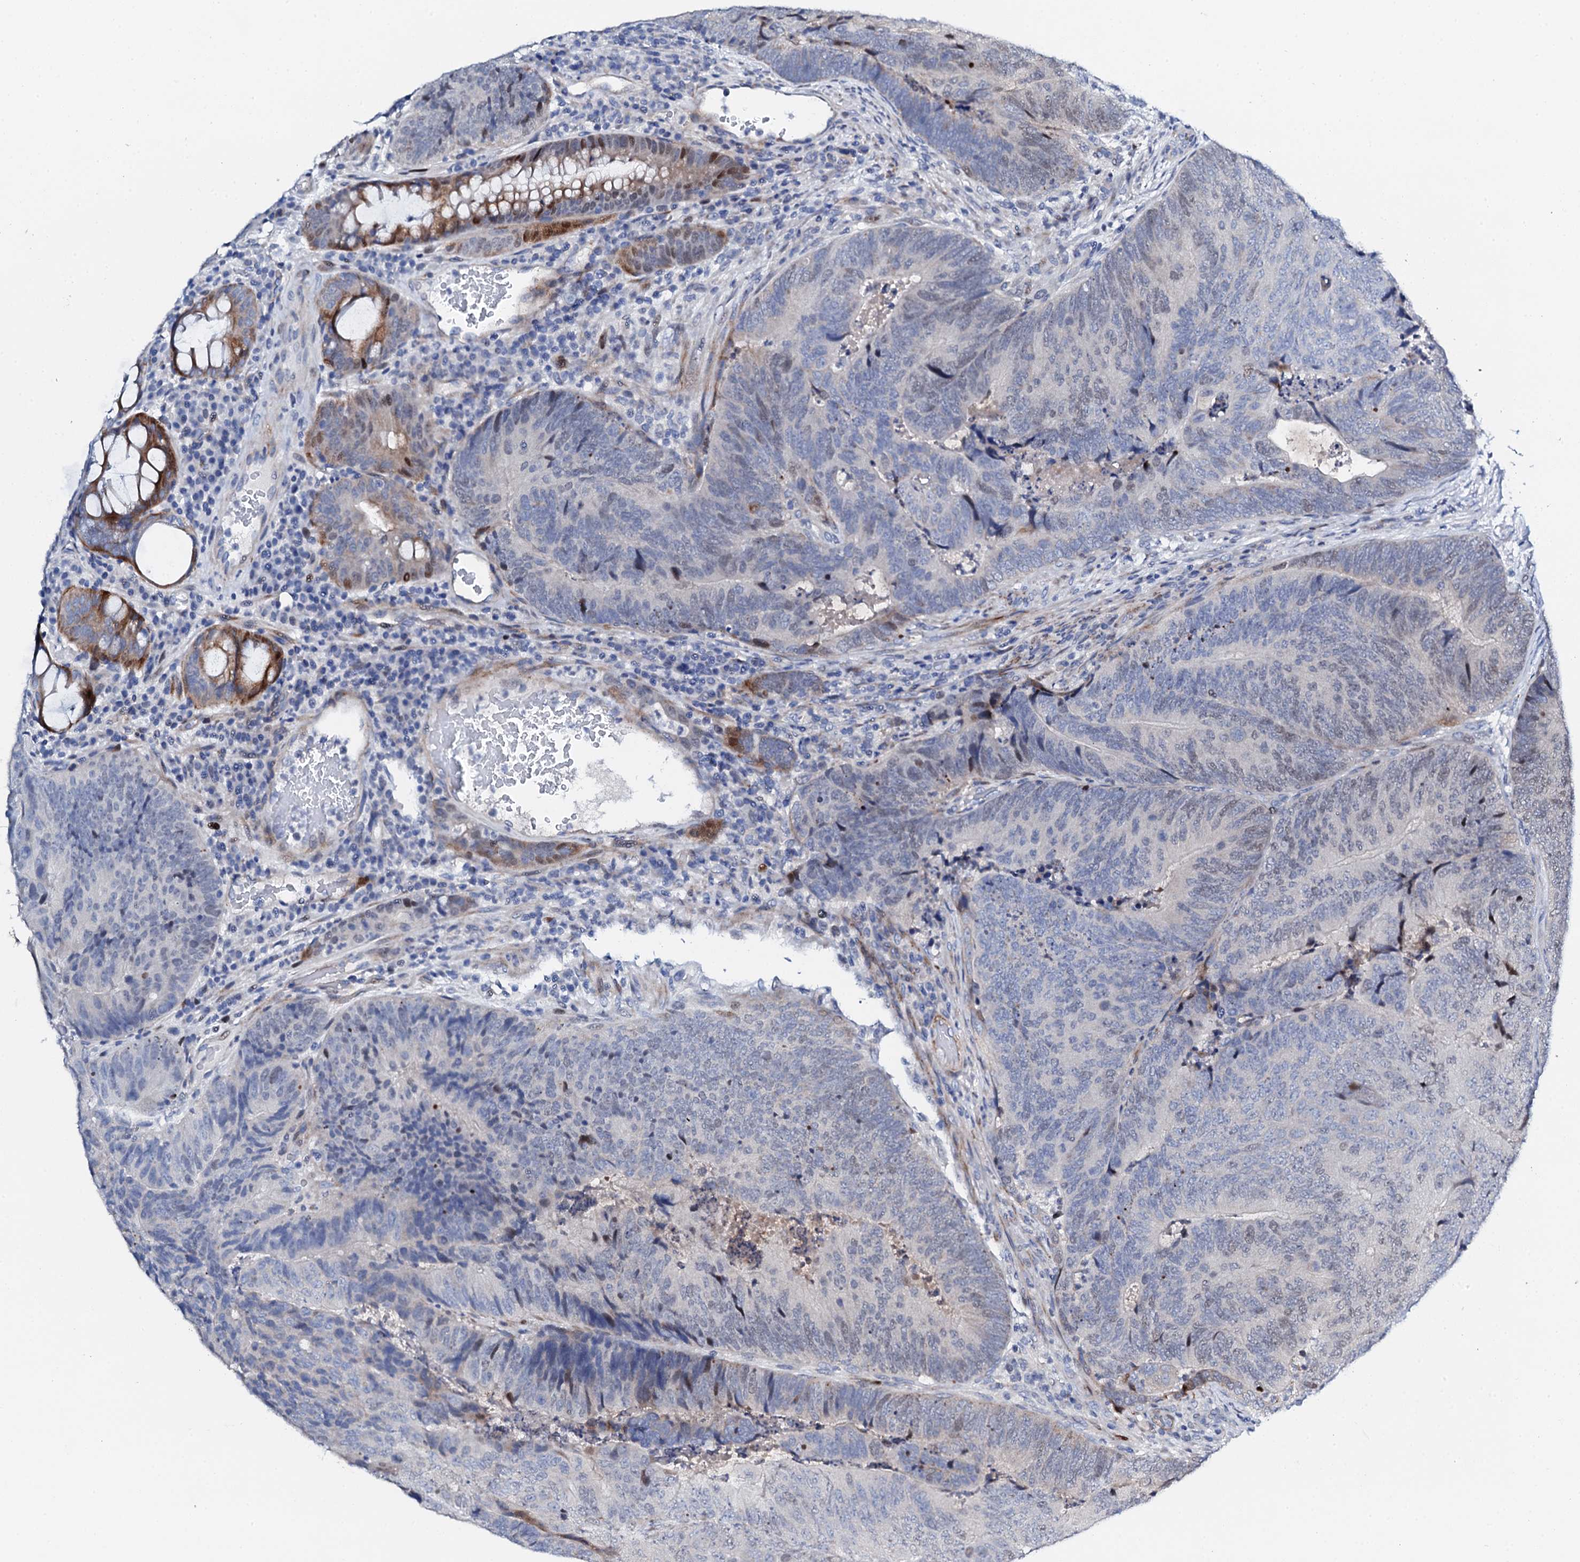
{"staining": {"intensity": "weak", "quantity": "<25%", "location": "nuclear"}, "tissue": "colorectal cancer", "cell_type": "Tumor cells", "image_type": "cancer", "snomed": [{"axis": "morphology", "description": "Adenocarcinoma, NOS"}, {"axis": "topography", "description": "Colon"}], "caption": "This histopathology image is of adenocarcinoma (colorectal) stained with immunohistochemistry to label a protein in brown with the nuclei are counter-stained blue. There is no expression in tumor cells.", "gene": "NUDT13", "patient": {"sex": "female", "age": 67}}